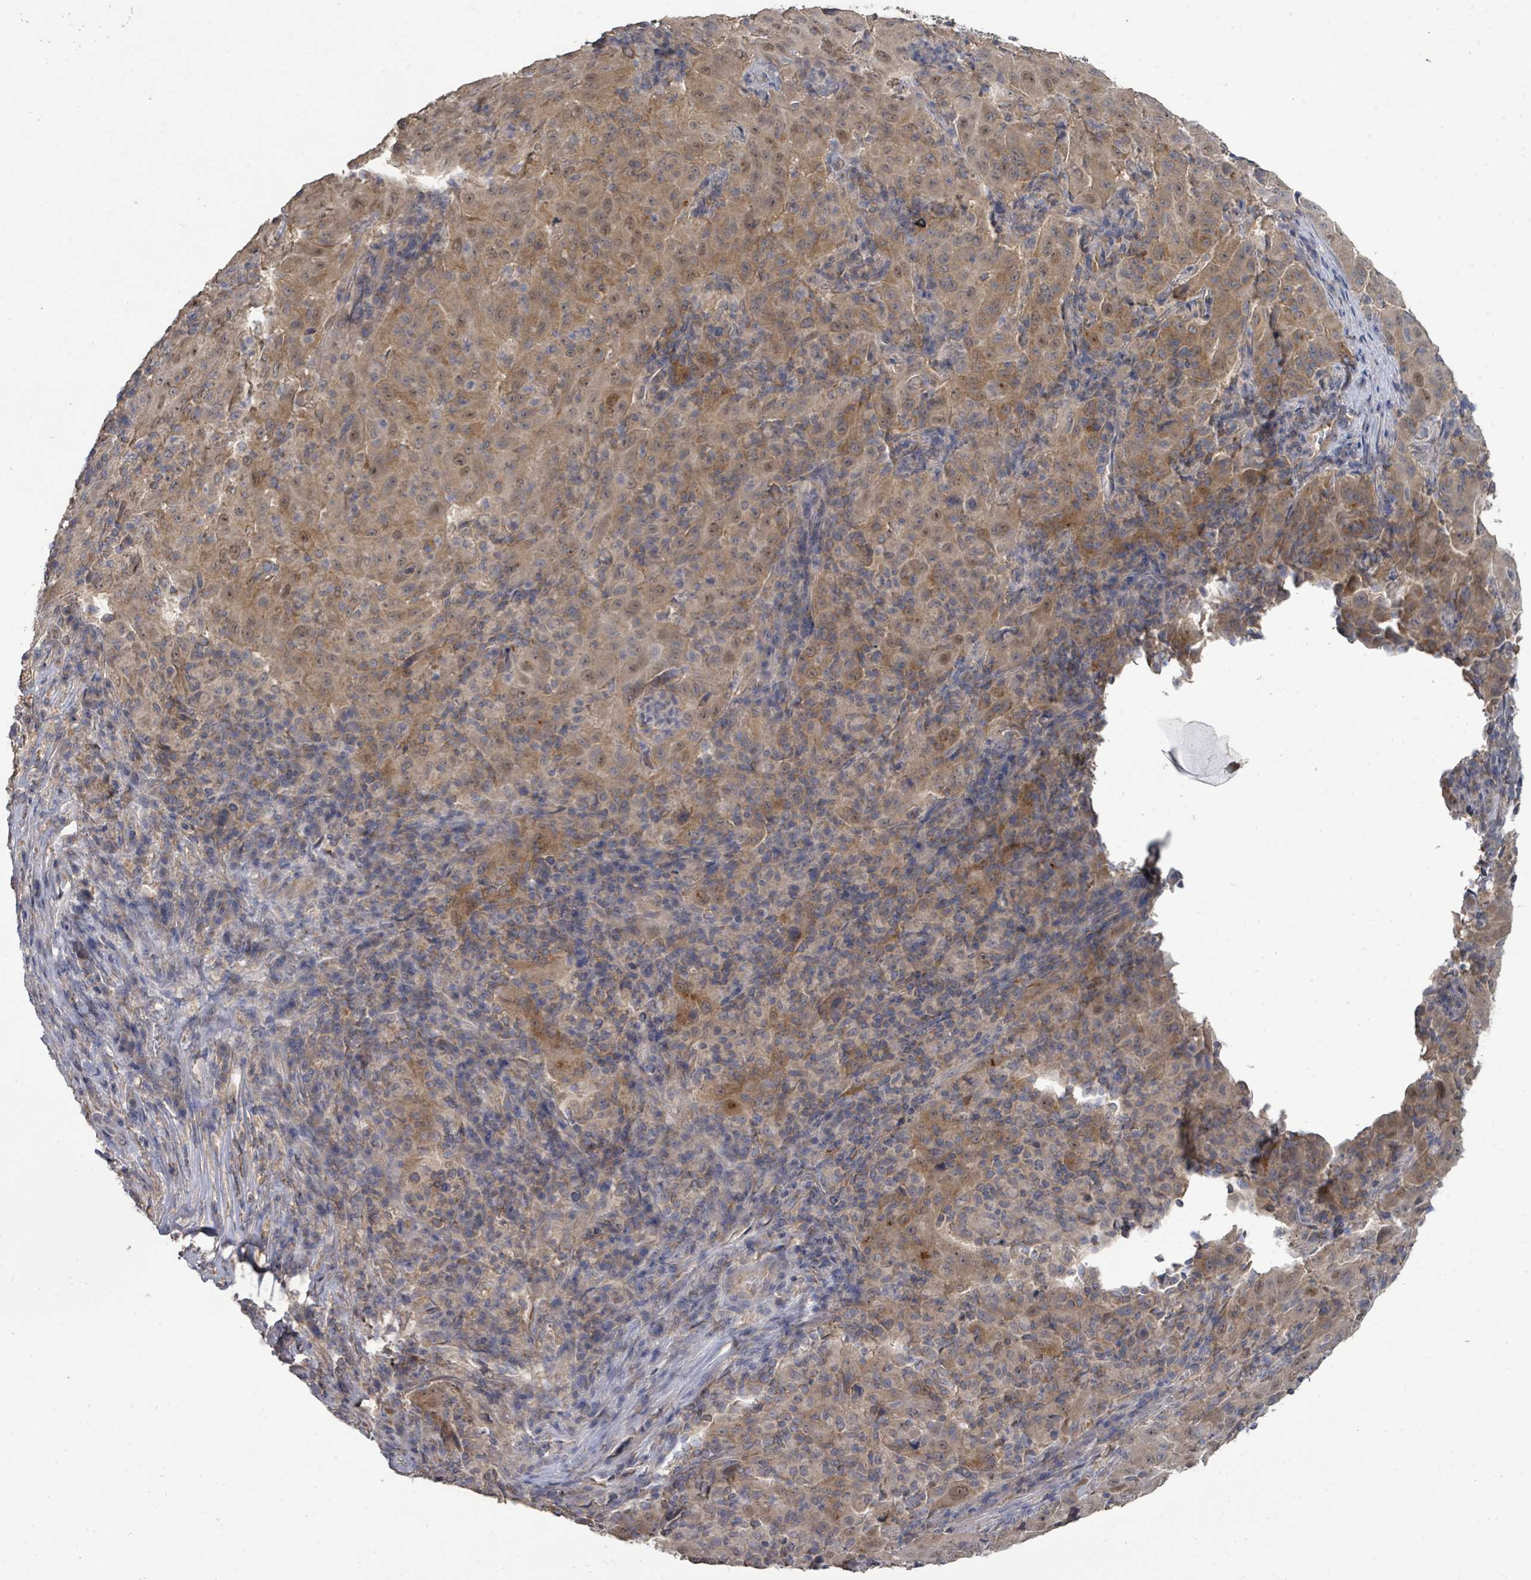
{"staining": {"intensity": "moderate", "quantity": ">75%", "location": "cytoplasmic/membranous"}, "tissue": "pancreatic cancer", "cell_type": "Tumor cells", "image_type": "cancer", "snomed": [{"axis": "morphology", "description": "Adenocarcinoma, NOS"}, {"axis": "topography", "description": "Pancreas"}], "caption": "Moderate cytoplasmic/membranous expression for a protein is identified in approximately >75% of tumor cells of pancreatic adenocarcinoma using immunohistochemistry.", "gene": "SLC9A7", "patient": {"sex": "male", "age": 63}}